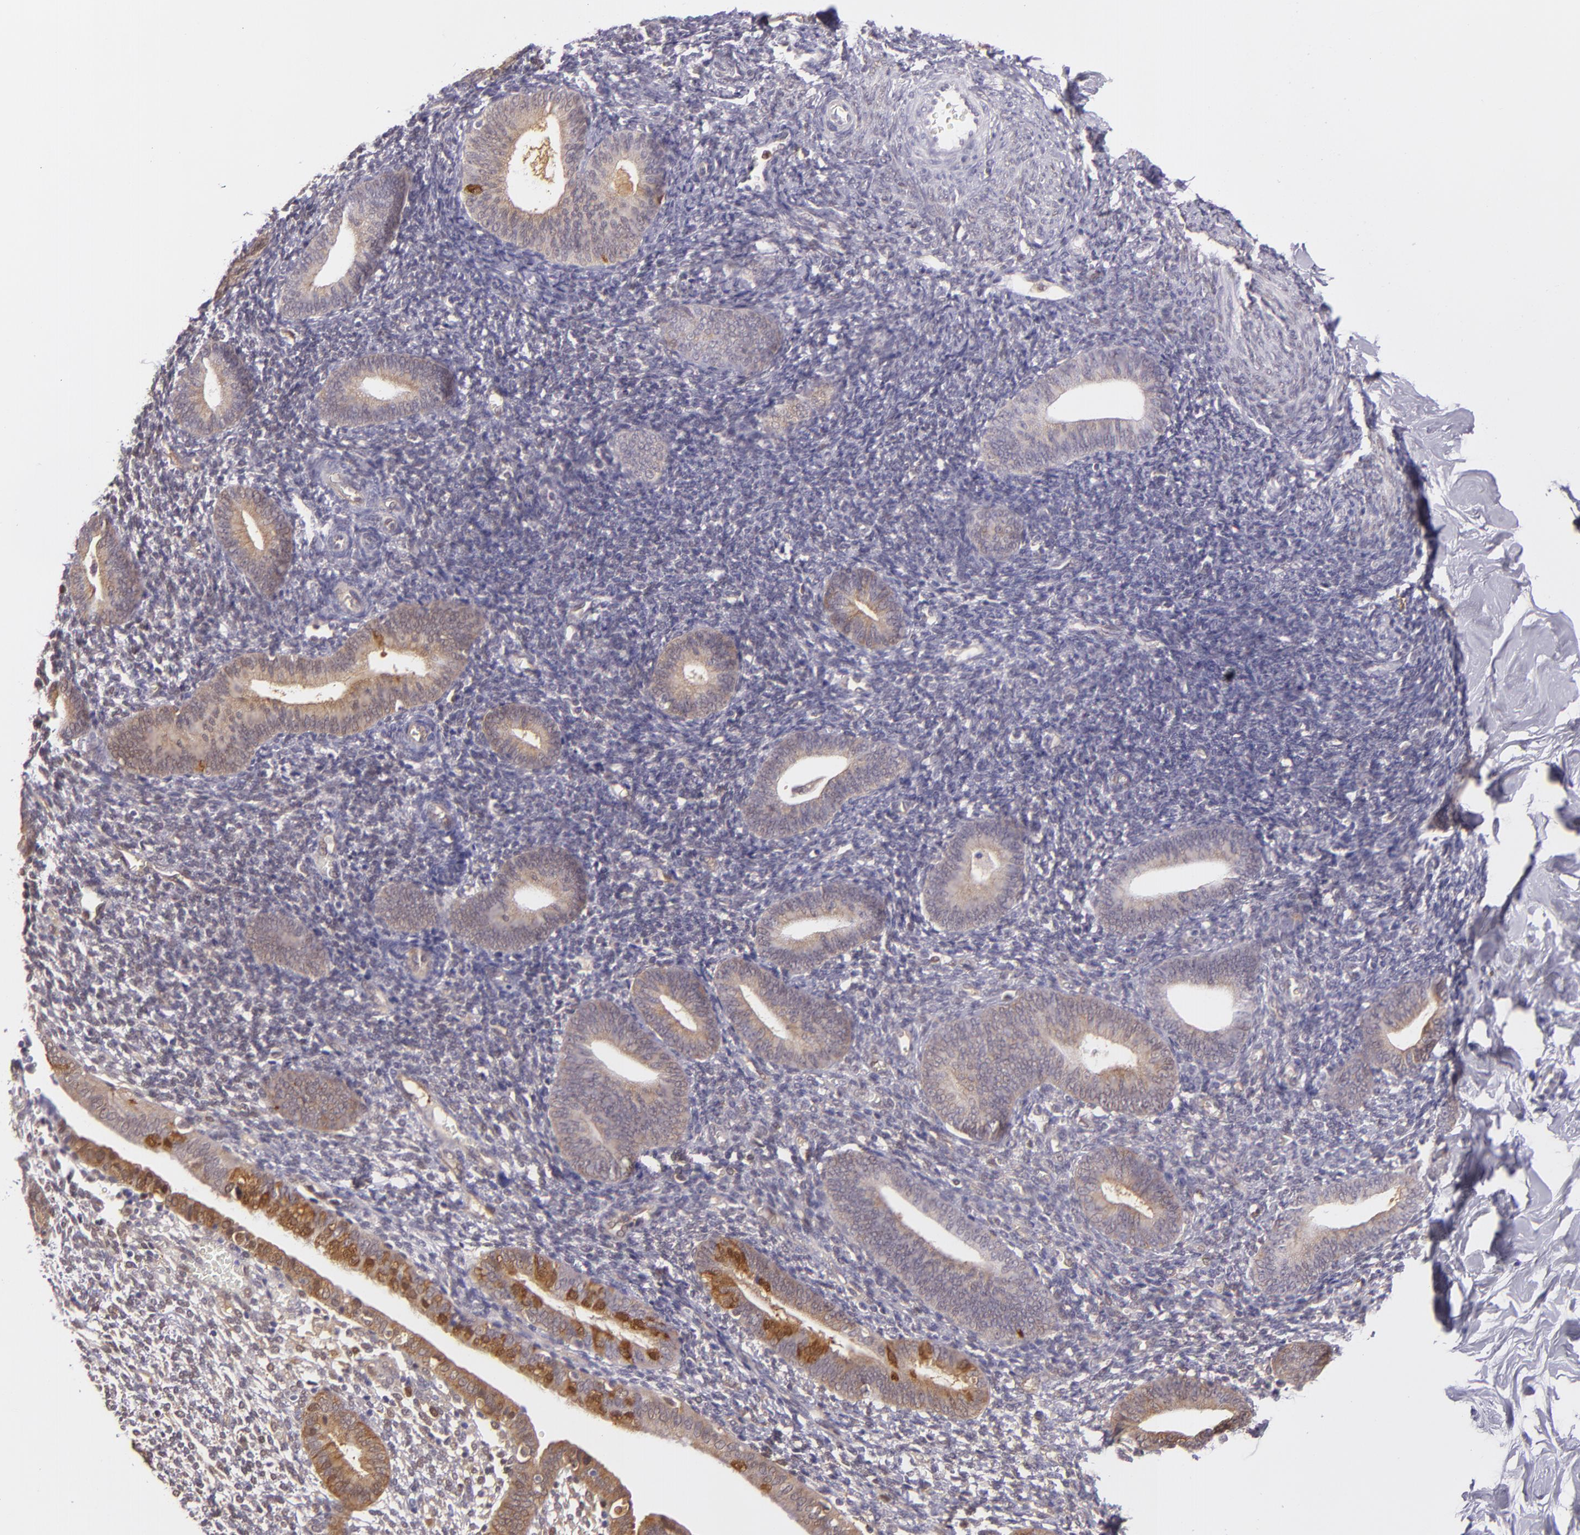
{"staining": {"intensity": "negative", "quantity": "none", "location": "none"}, "tissue": "endometrium", "cell_type": "Cells in endometrial stroma", "image_type": "normal", "snomed": [{"axis": "morphology", "description": "Normal tissue, NOS"}, {"axis": "topography", "description": "Smooth muscle"}, {"axis": "topography", "description": "Endometrium"}], "caption": "IHC of unremarkable endometrium displays no expression in cells in endometrial stroma.", "gene": "HSPH1", "patient": {"sex": "female", "age": 57}}